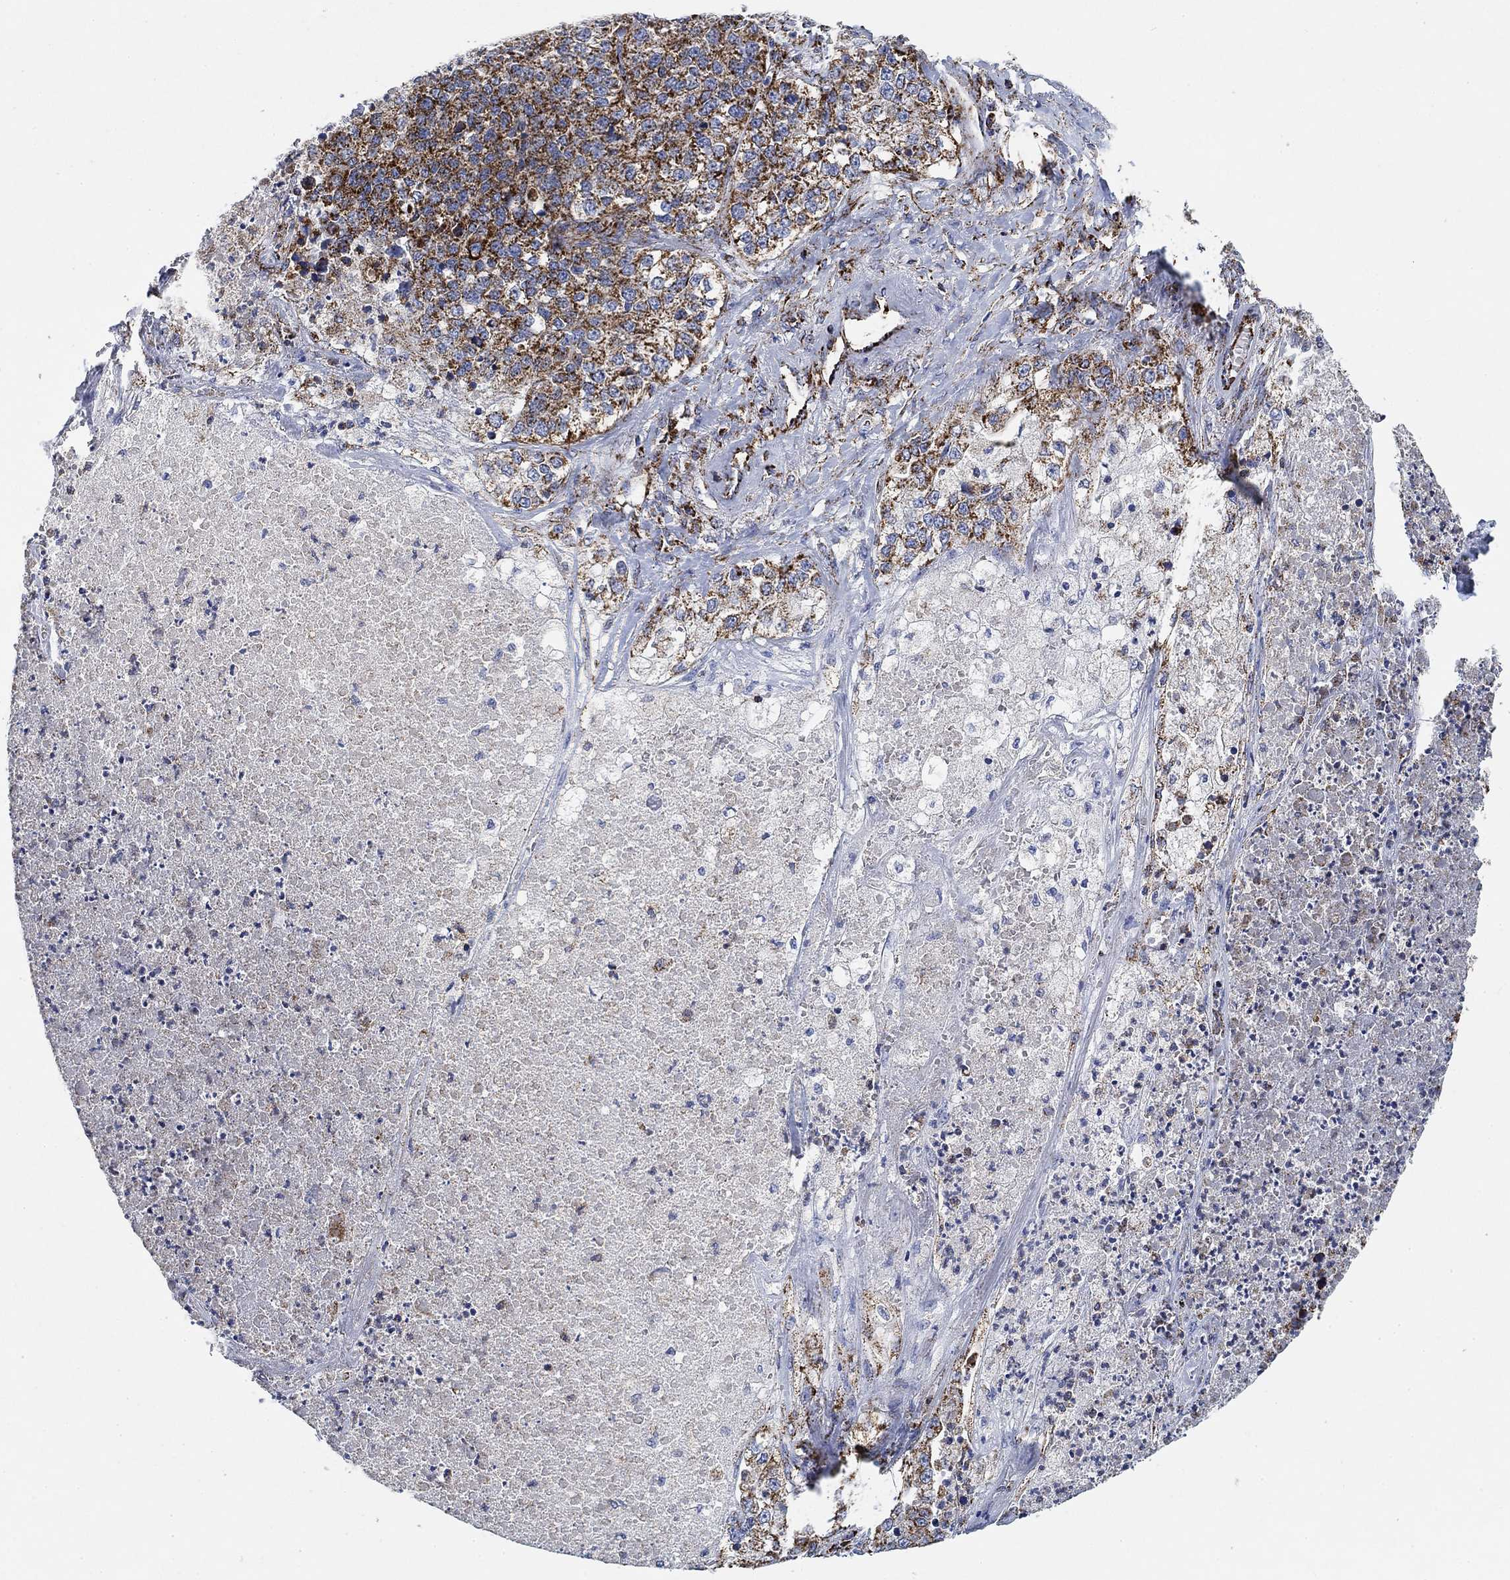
{"staining": {"intensity": "moderate", "quantity": "25%-75%", "location": "cytoplasmic/membranous"}, "tissue": "lung cancer", "cell_type": "Tumor cells", "image_type": "cancer", "snomed": [{"axis": "morphology", "description": "Adenocarcinoma, NOS"}, {"axis": "topography", "description": "Lung"}], "caption": "Protein expression analysis of adenocarcinoma (lung) shows moderate cytoplasmic/membranous positivity in about 25%-75% of tumor cells.", "gene": "NDUFS3", "patient": {"sex": "male", "age": 49}}